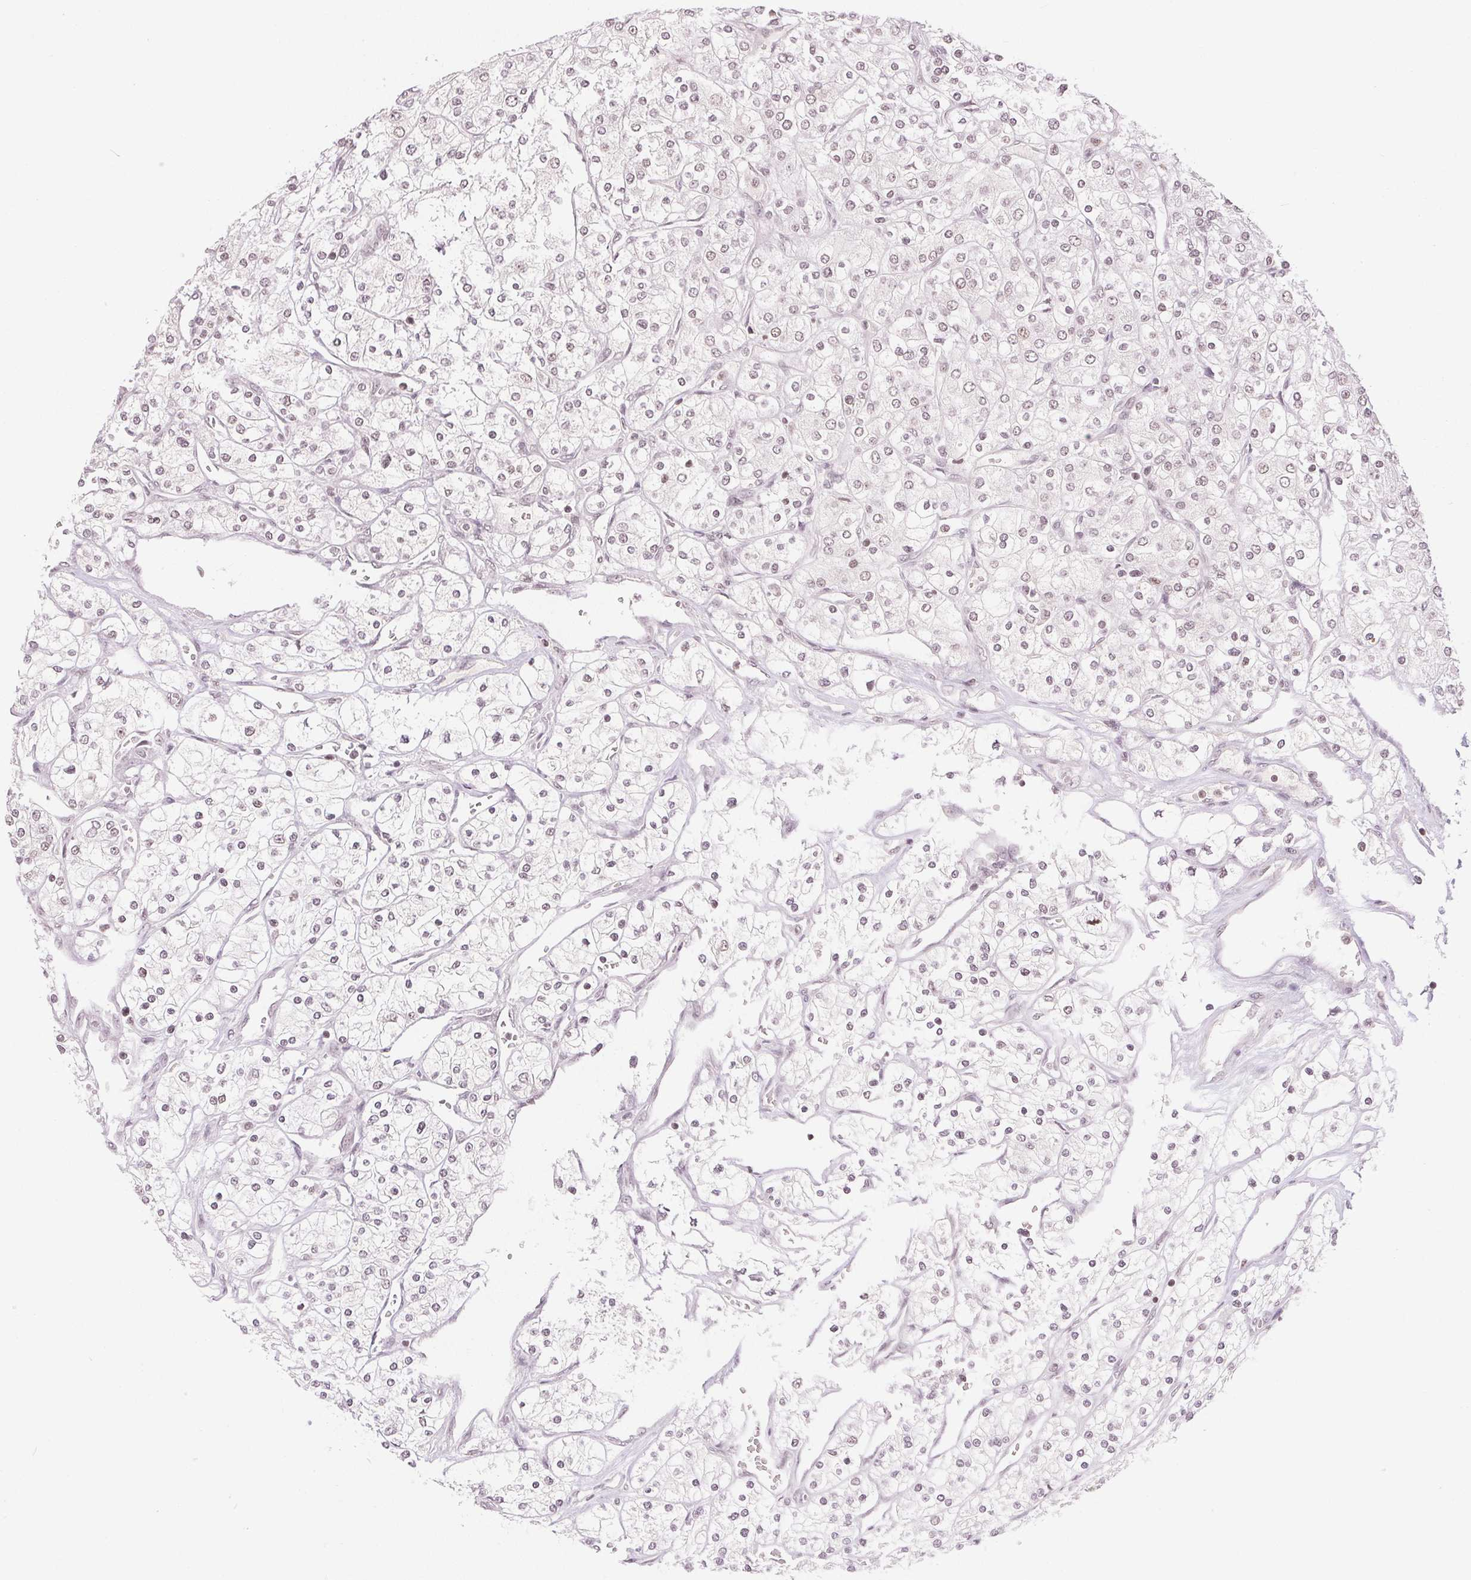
{"staining": {"intensity": "weak", "quantity": "<25%", "location": "nuclear"}, "tissue": "renal cancer", "cell_type": "Tumor cells", "image_type": "cancer", "snomed": [{"axis": "morphology", "description": "Adenocarcinoma, NOS"}, {"axis": "topography", "description": "Kidney"}], "caption": "Human renal cancer stained for a protein using IHC displays no expression in tumor cells.", "gene": "DEK", "patient": {"sex": "male", "age": 80}}